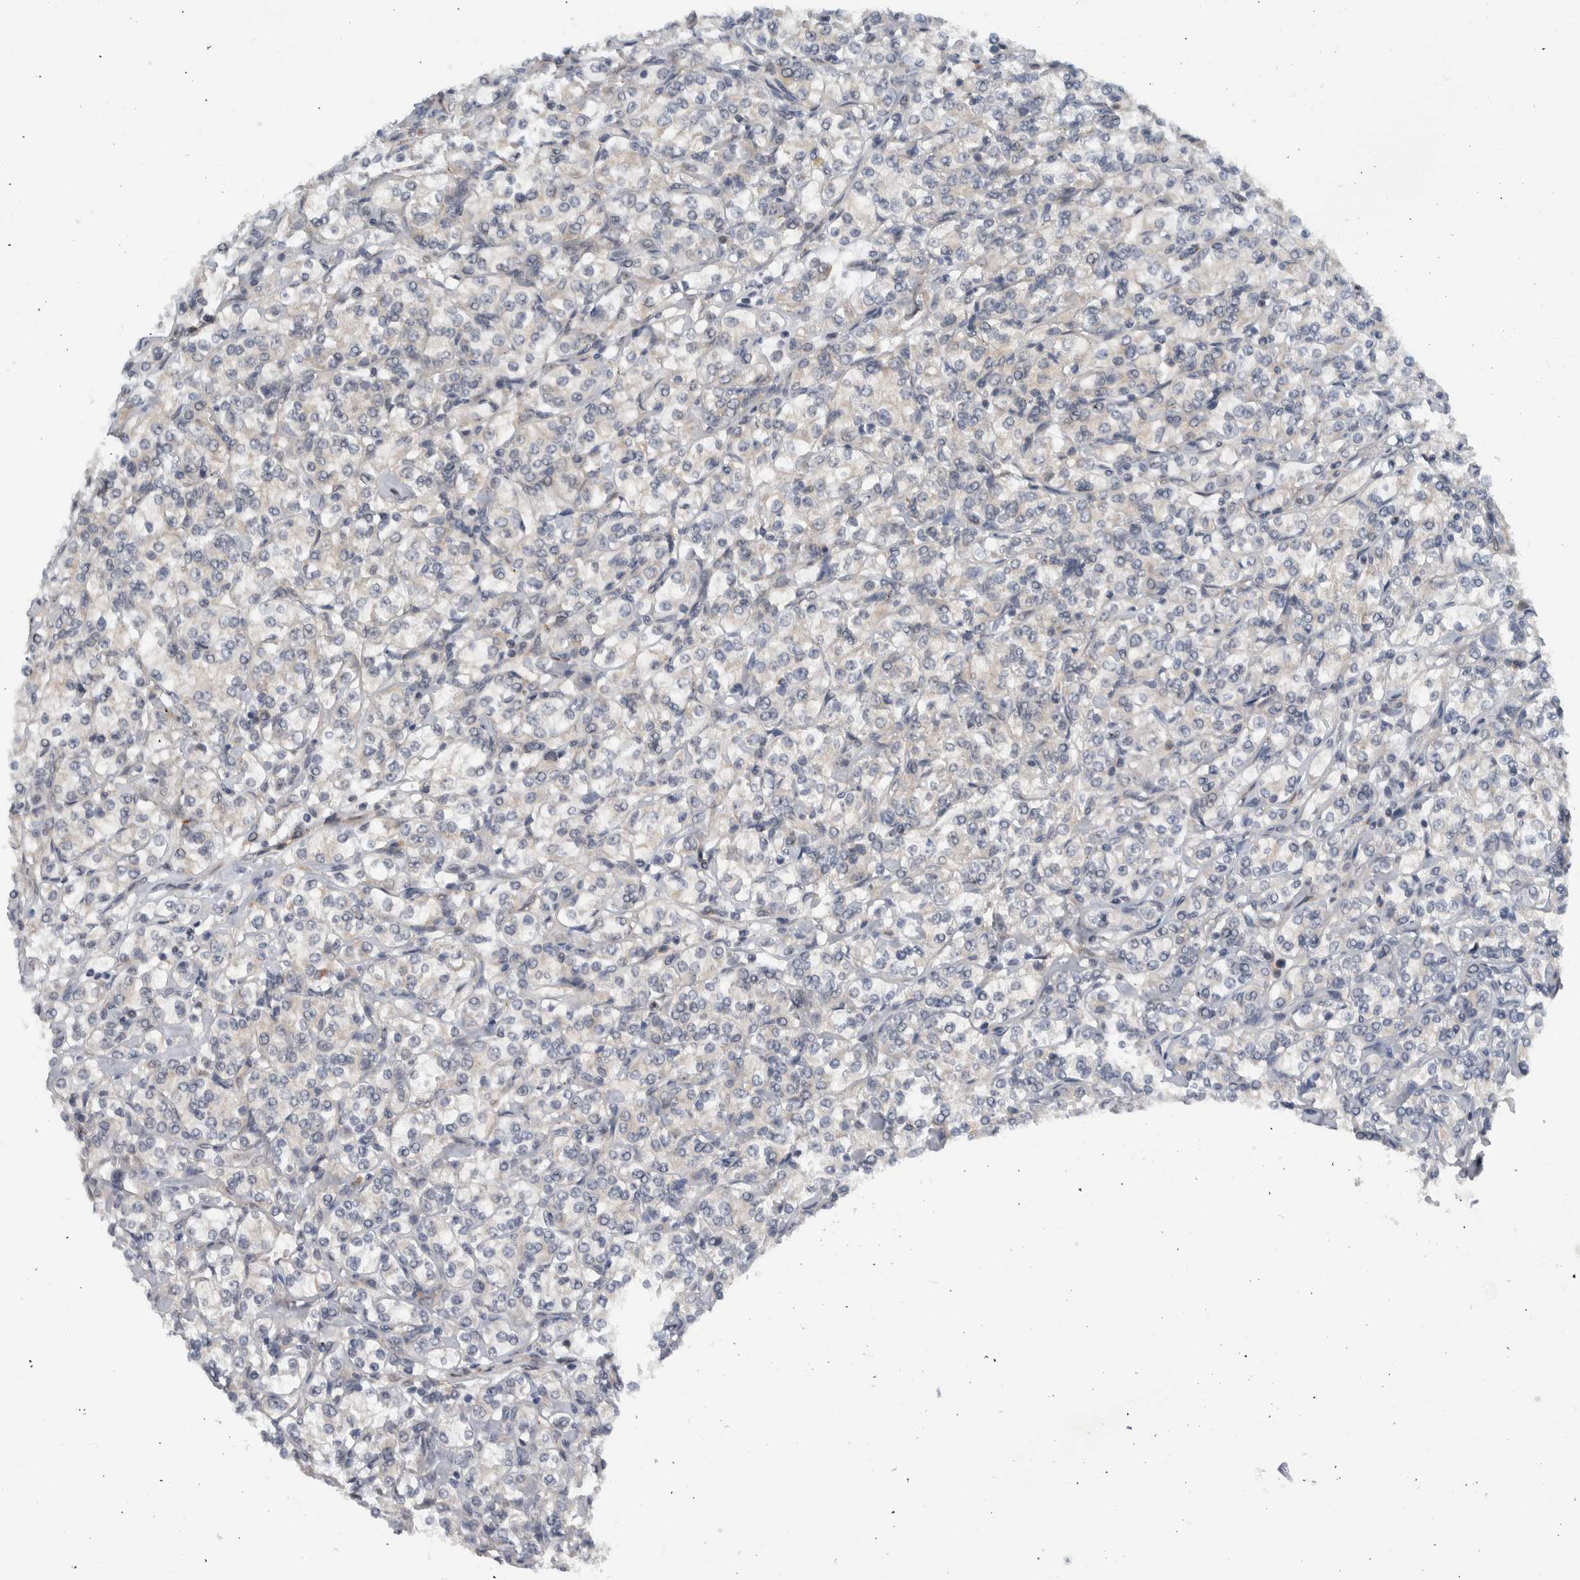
{"staining": {"intensity": "negative", "quantity": "none", "location": "none"}, "tissue": "renal cancer", "cell_type": "Tumor cells", "image_type": "cancer", "snomed": [{"axis": "morphology", "description": "Adenocarcinoma, NOS"}, {"axis": "topography", "description": "Kidney"}], "caption": "Renal cancer was stained to show a protein in brown. There is no significant staining in tumor cells.", "gene": "CCDC43", "patient": {"sex": "male", "age": 77}}